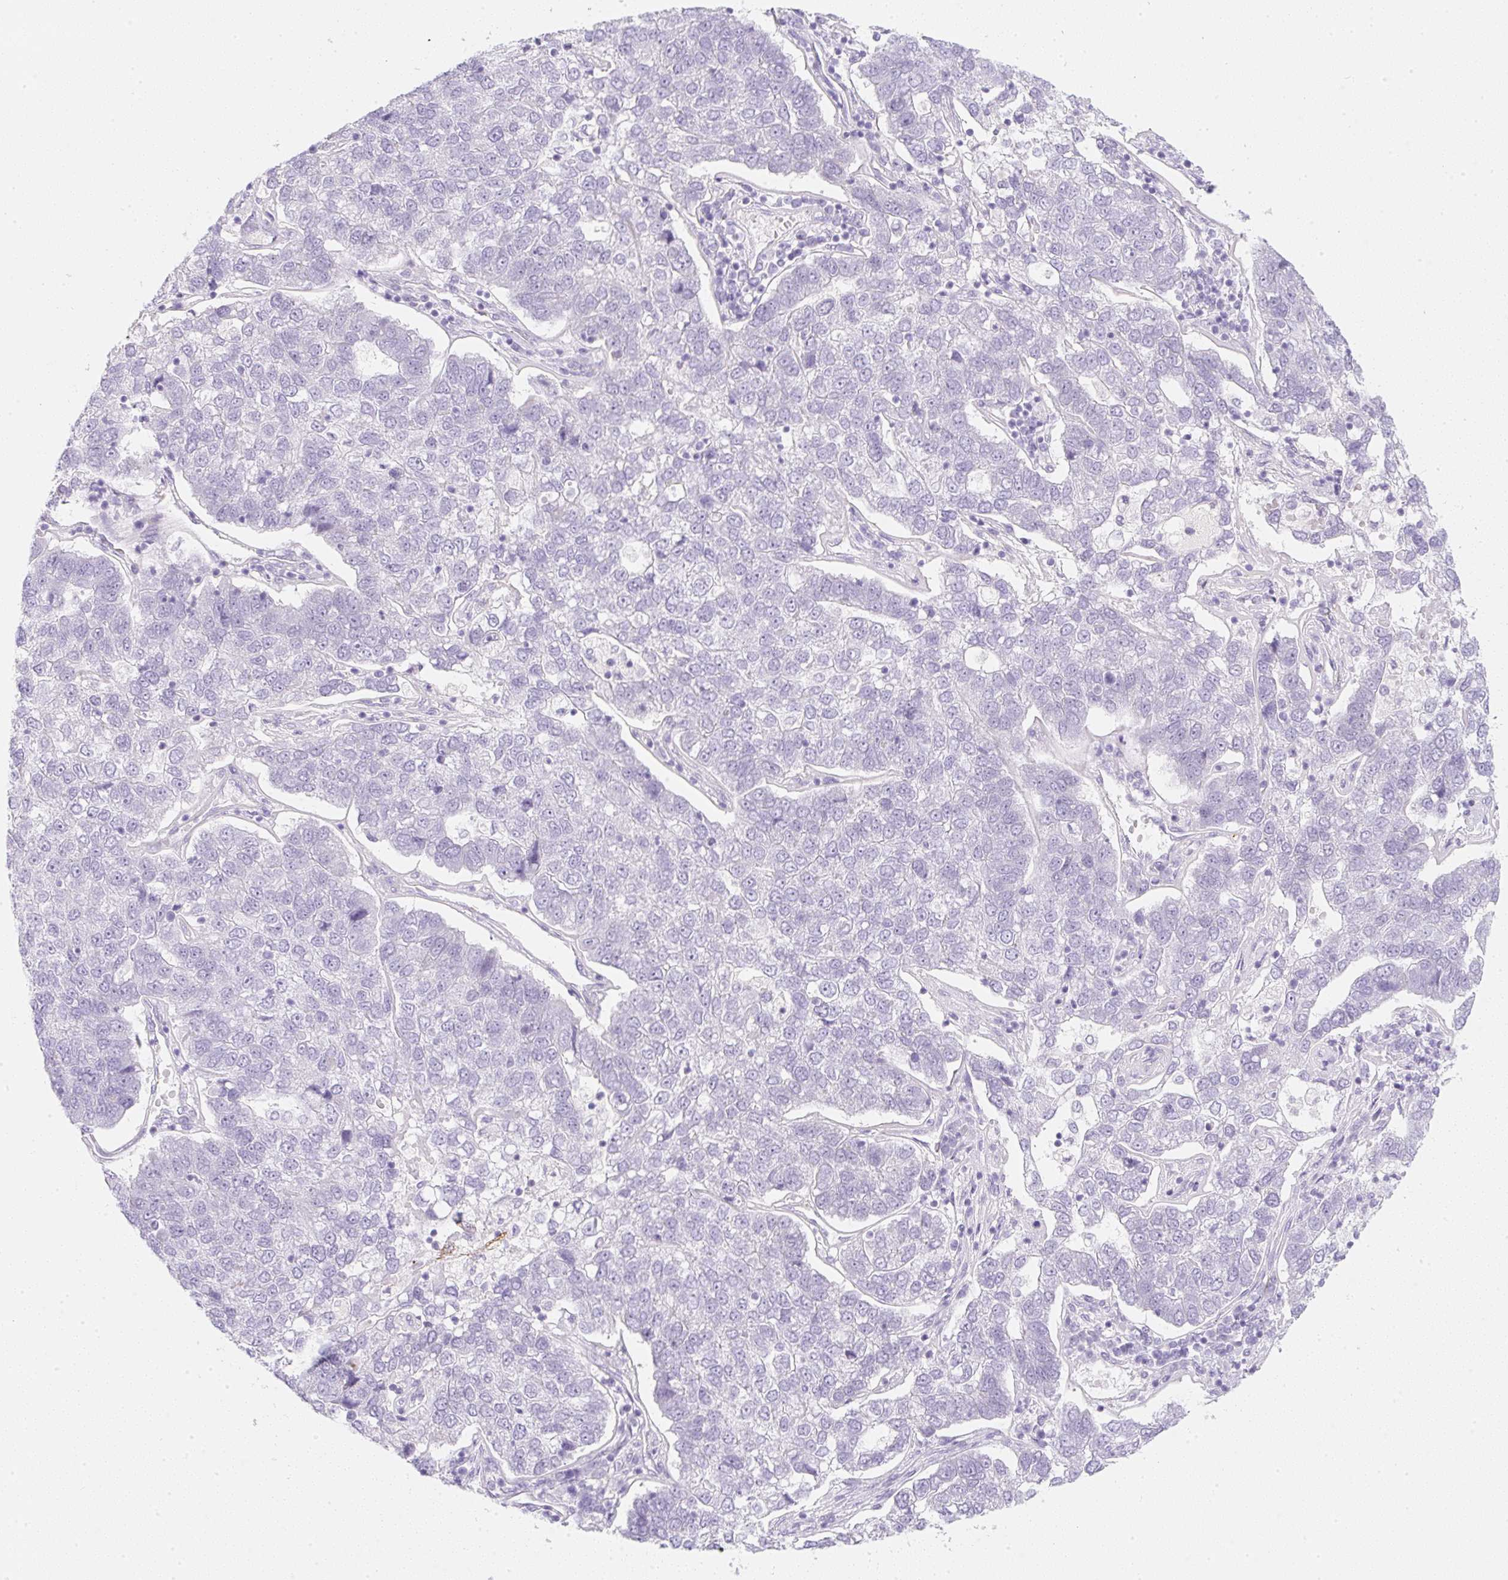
{"staining": {"intensity": "negative", "quantity": "none", "location": "none"}, "tissue": "pancreatic cancer", "cell_type": "Tumor cells", "image_type": "cancer", "snomed": [{"axis": "morphology", "description": "Adenocarcinoma, NOS"}, {"axis": "topography", "description": "Pancreas"}], "caption": "The image displays no staining of tumor cells in pancreatic cancer (adenocarcinoma).", "gene": "ZNF689", "patient": {"sex": "female", "age": 61}}